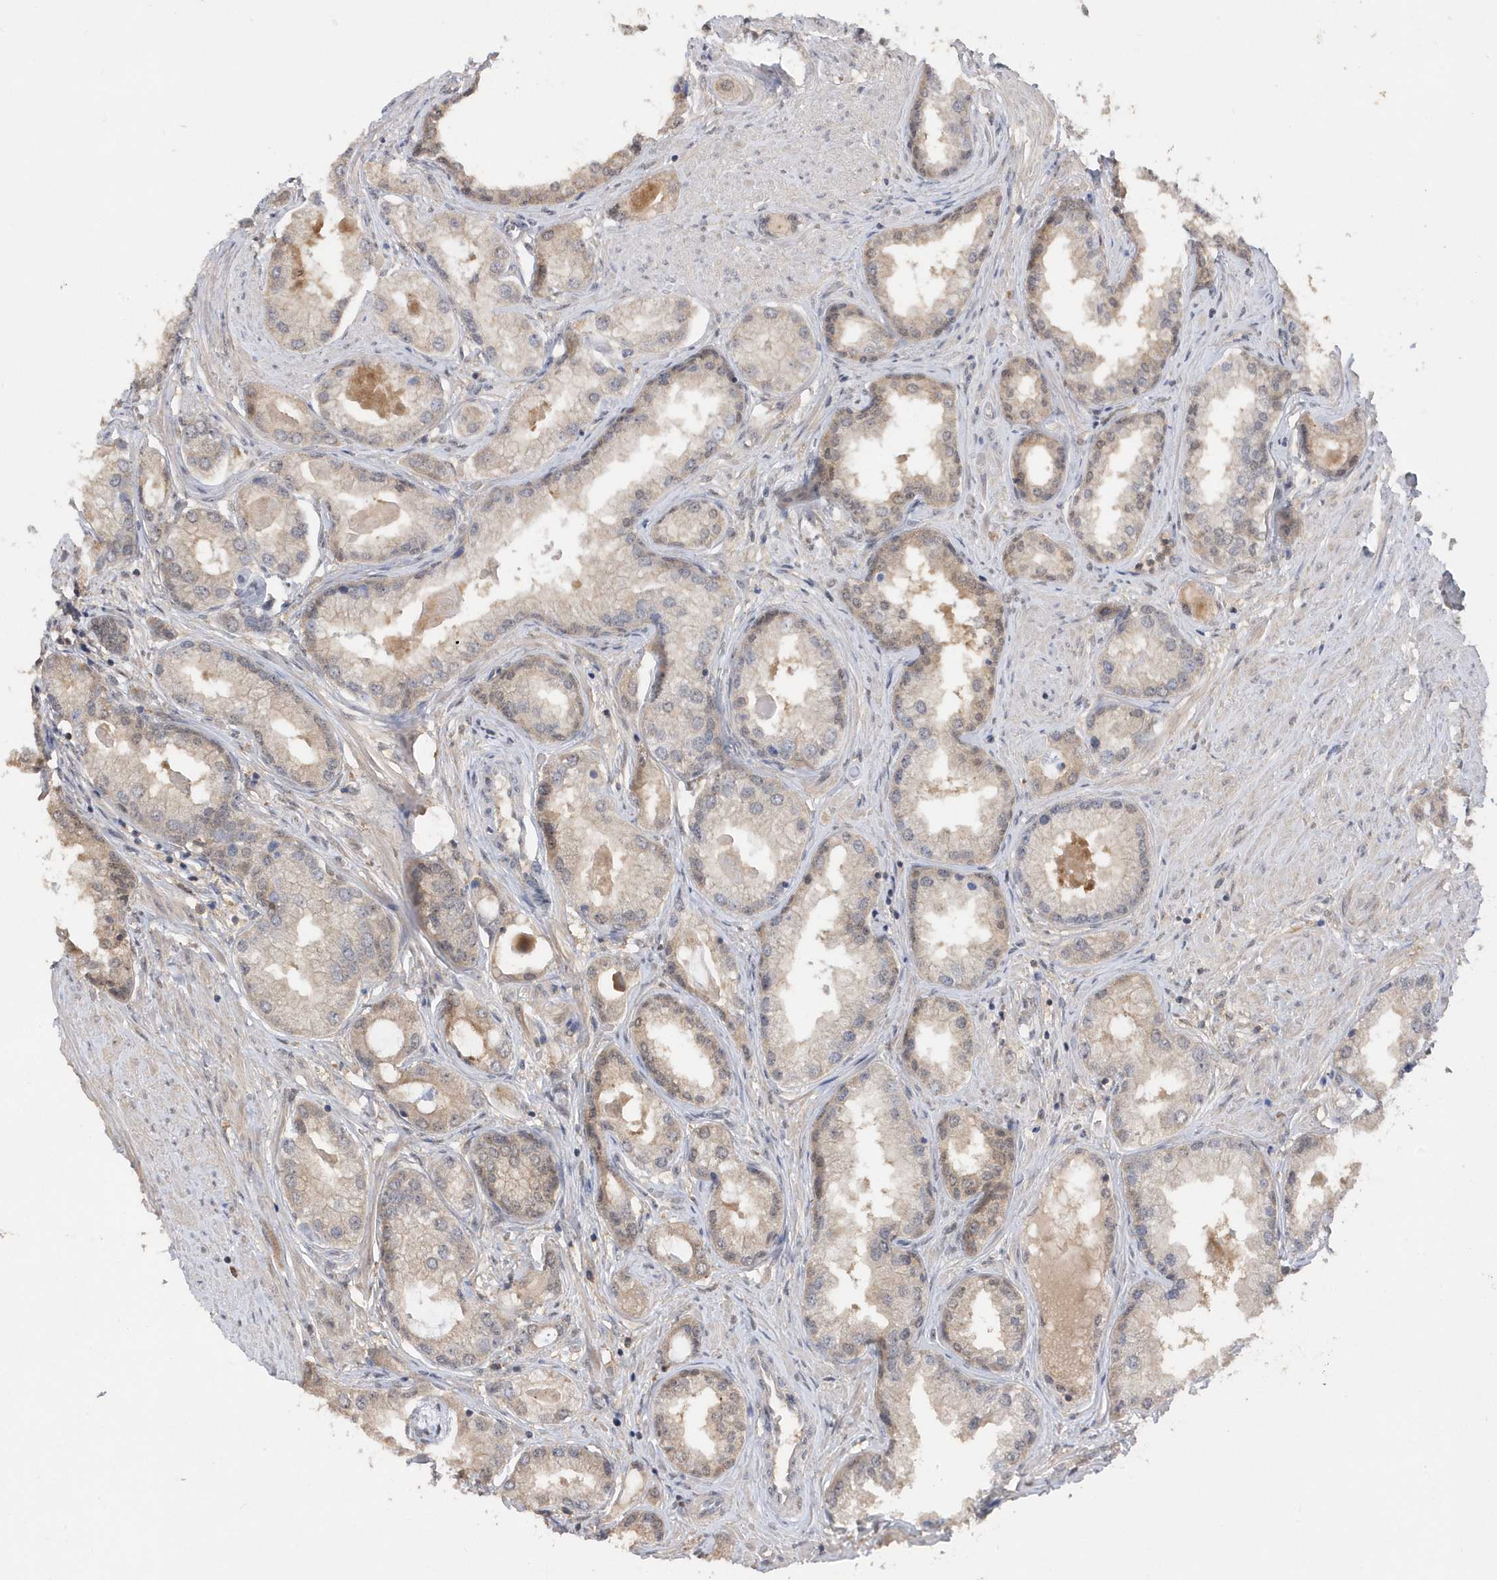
{"staining": {"intensity": "negative", "quantity": "none", "location": "none"}, "tissue": "prostate cancer", "cell_type": "Tumor cells", "image_type": "cancer", "snomed": [{"axis": "morphology", "description": "Adenocarcinoma, Low grade"}, {"axis": "topography", "description": "Prostate"}], "caption": "Immunohistochemical staining of human prostate cancer displays no significant positivity in tumor cells.", "gene": "RPE", "patient": {"sex": "male", "age": 63}}